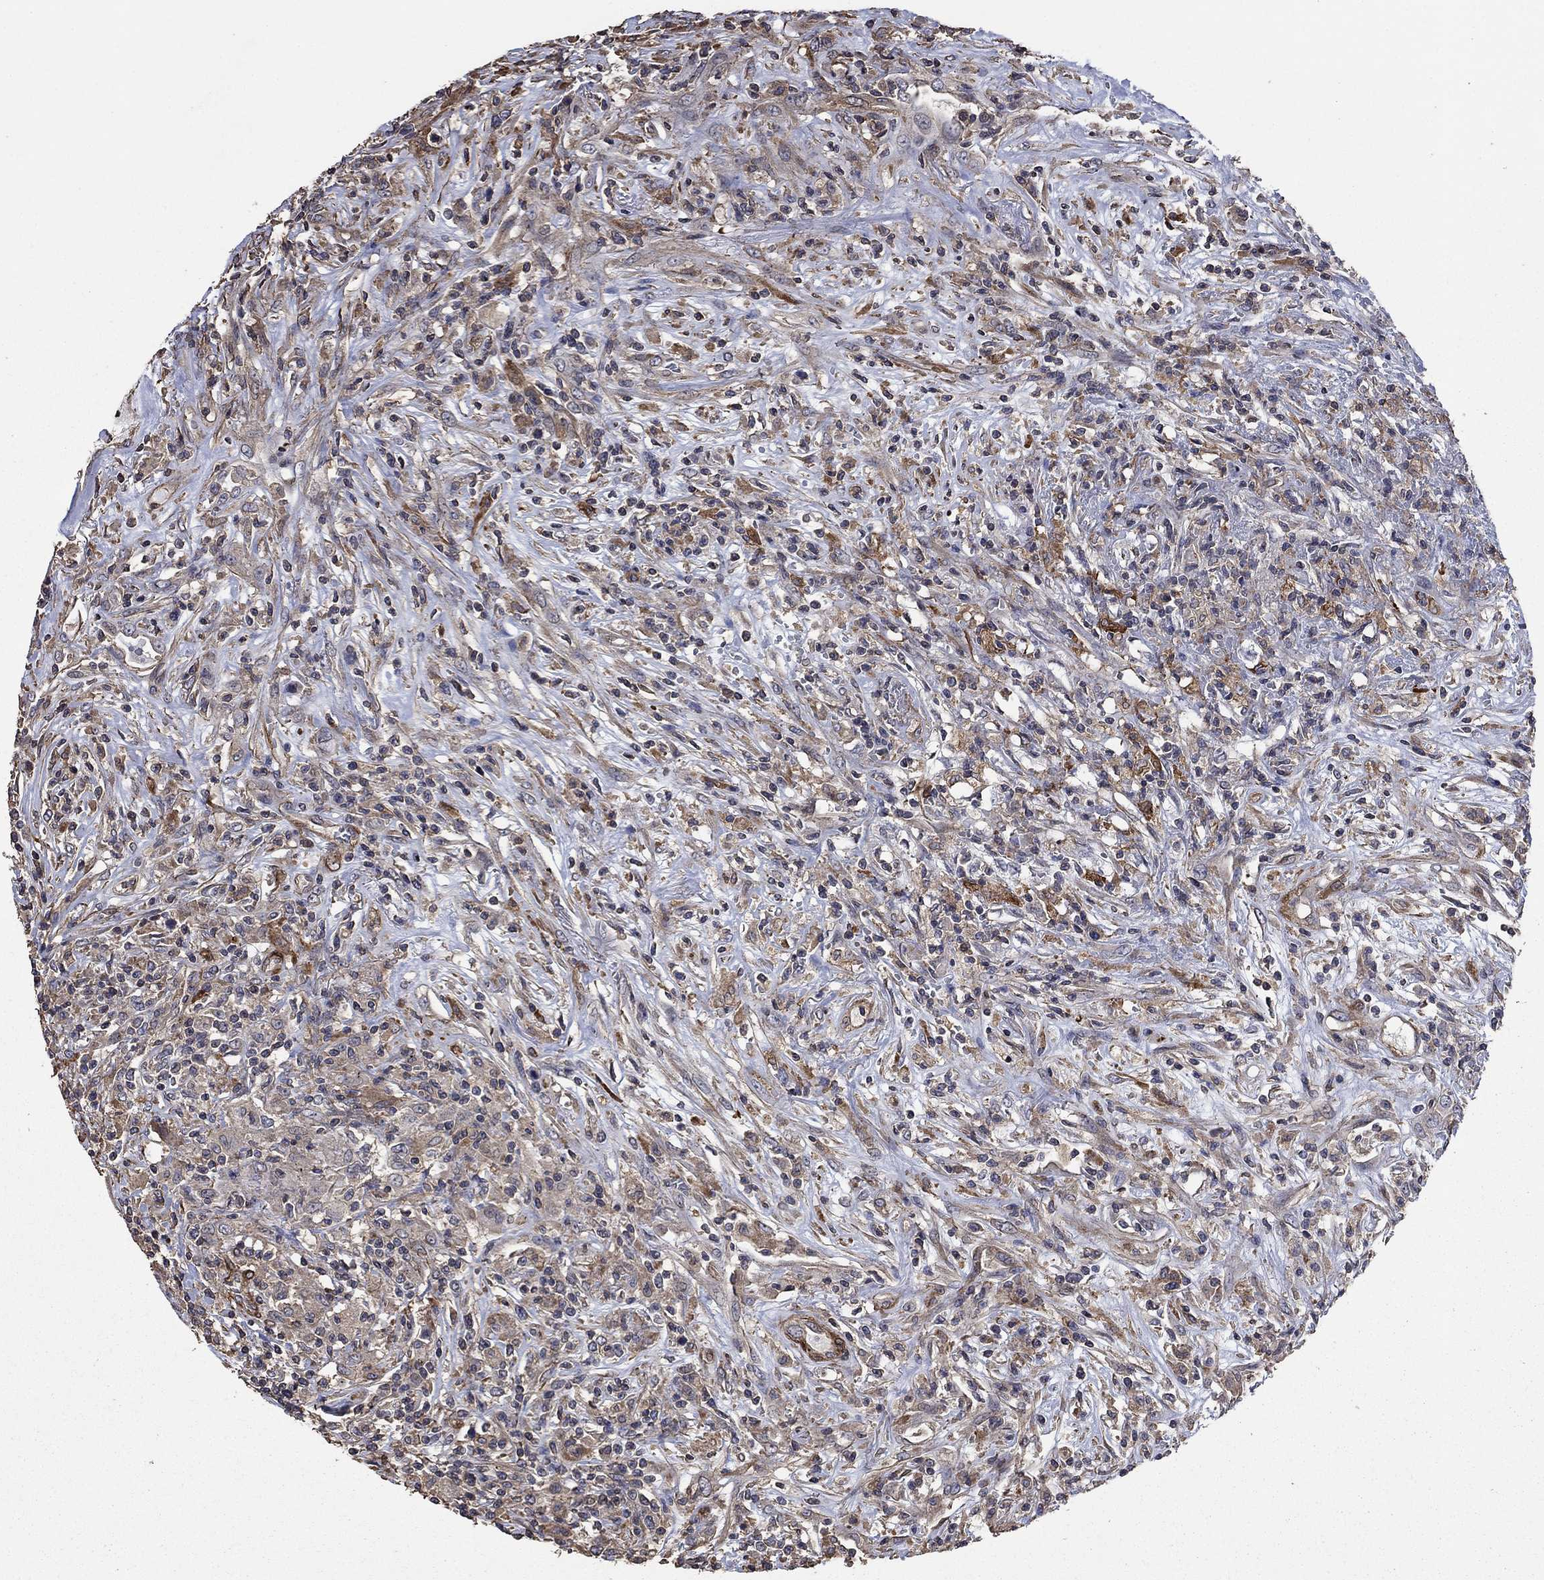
{"staining": {"intensity": "negative", "quantity": "none", "location": "none"}, "tissue": "lymphoma", "cell_type": "Tumor cells", "image_type": "cancer", "snomed": [{"axis": "morphology", "description": "Malignant lymphoma, non-Hodgkin's type, High grade"}, {"axis": "topography", "description": "Lung"}], "caption": "Human high-grade malignant lymphoma, non-Hodgkin's type stained for a protein using immunohistochemistry shows no expression in tumor cells.", "gene": "PDE3A", "patient": {"sex": "male", "age": 79}}